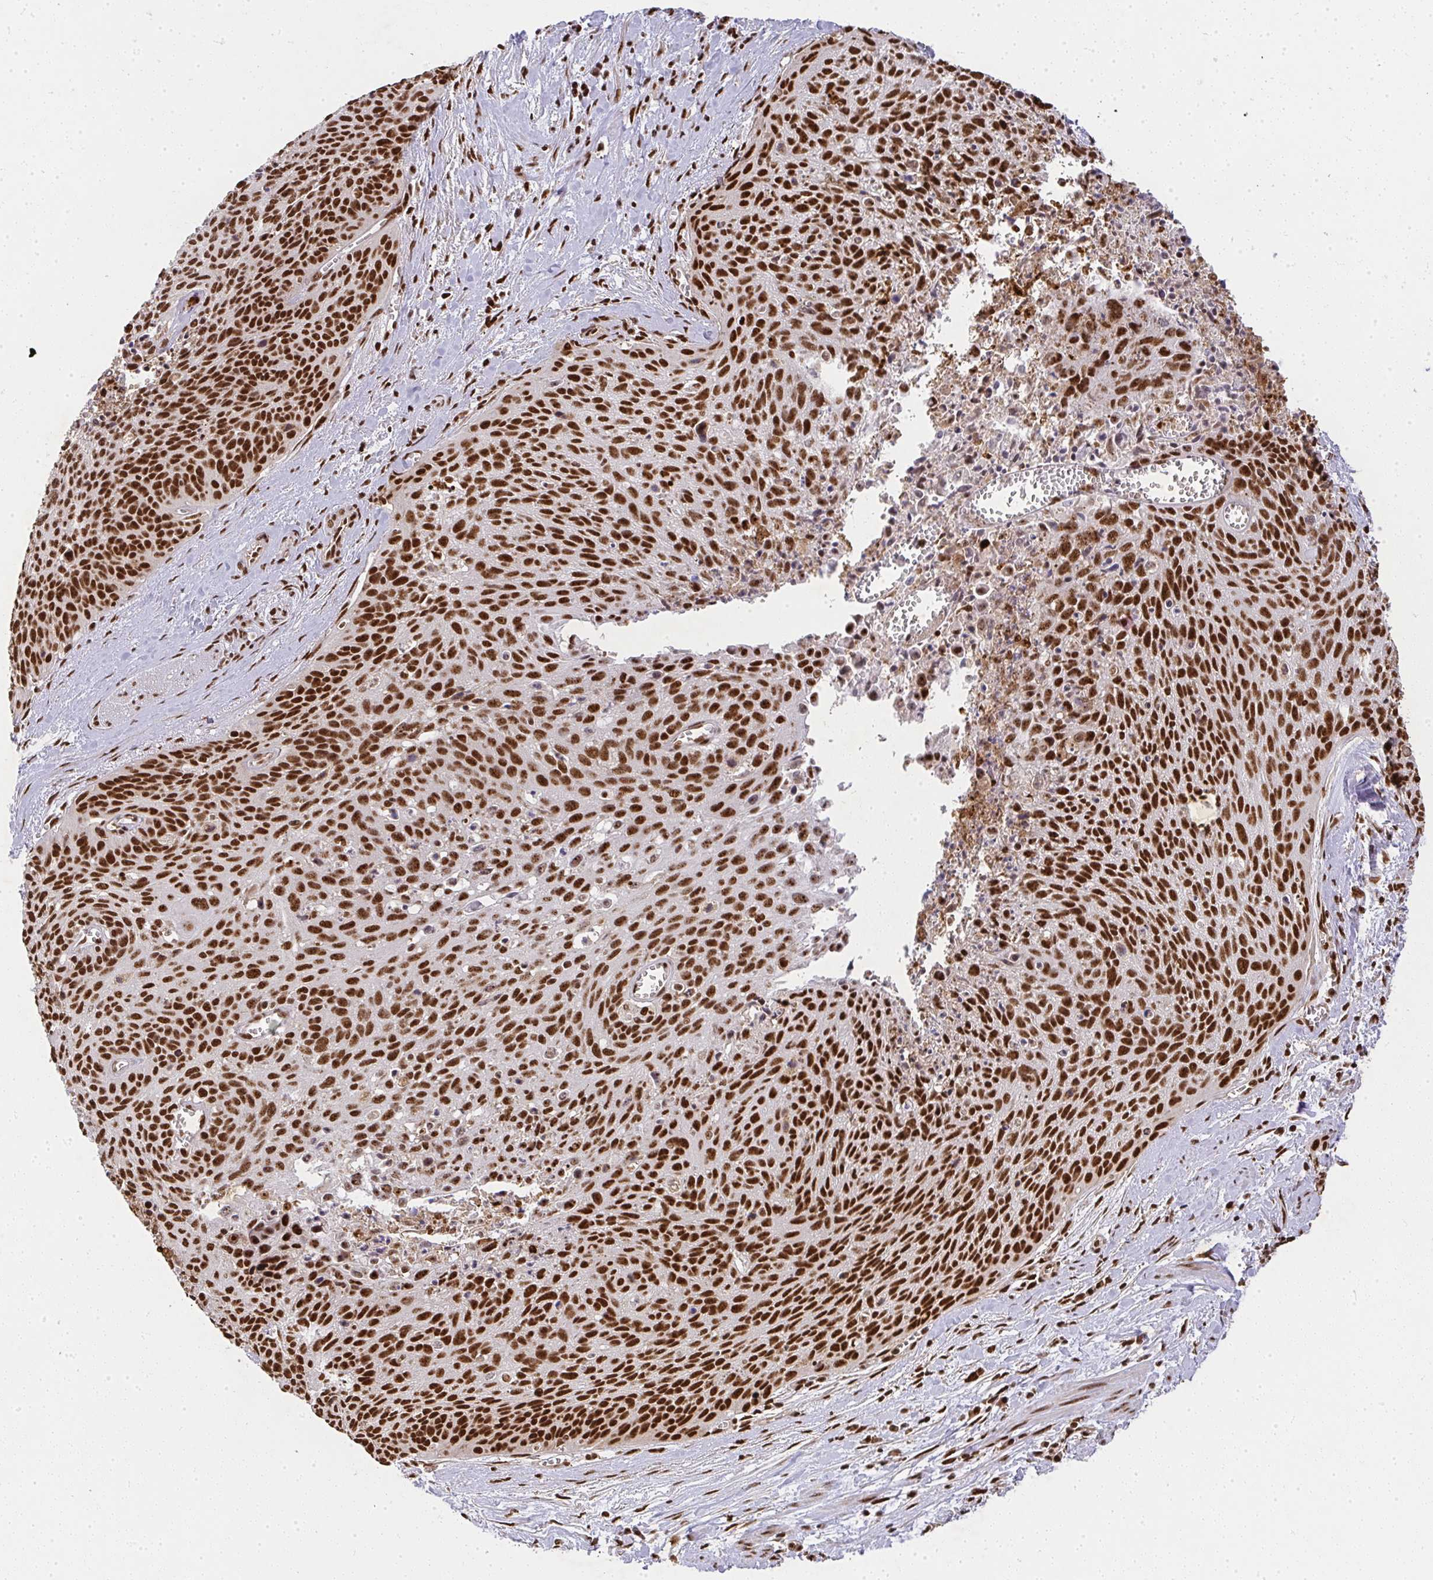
{"staining": {"intensity": "strong", "quantity": ">75%", "location": "nuclear"}, "tissue": "cervical cancer", "cell_type": "Tumor cells", "image_type": "cancer", "snomed": [{"axis": "morphology", "description": "Squamous cell carcinoma, NOS"}, {"axis": "topography", "description": "Cervix"}], "caption": "This photomicrograph demonstrates squamous cell carcinoma (cervical) stained with immunohistochemistry to label a protein in brown. The nuclear of tumor cells show strong positivity for the protein. Nuclei are counter-stained blue.", "gene": "U2AF1", "patient": {"sex": "female", "age": 55}}